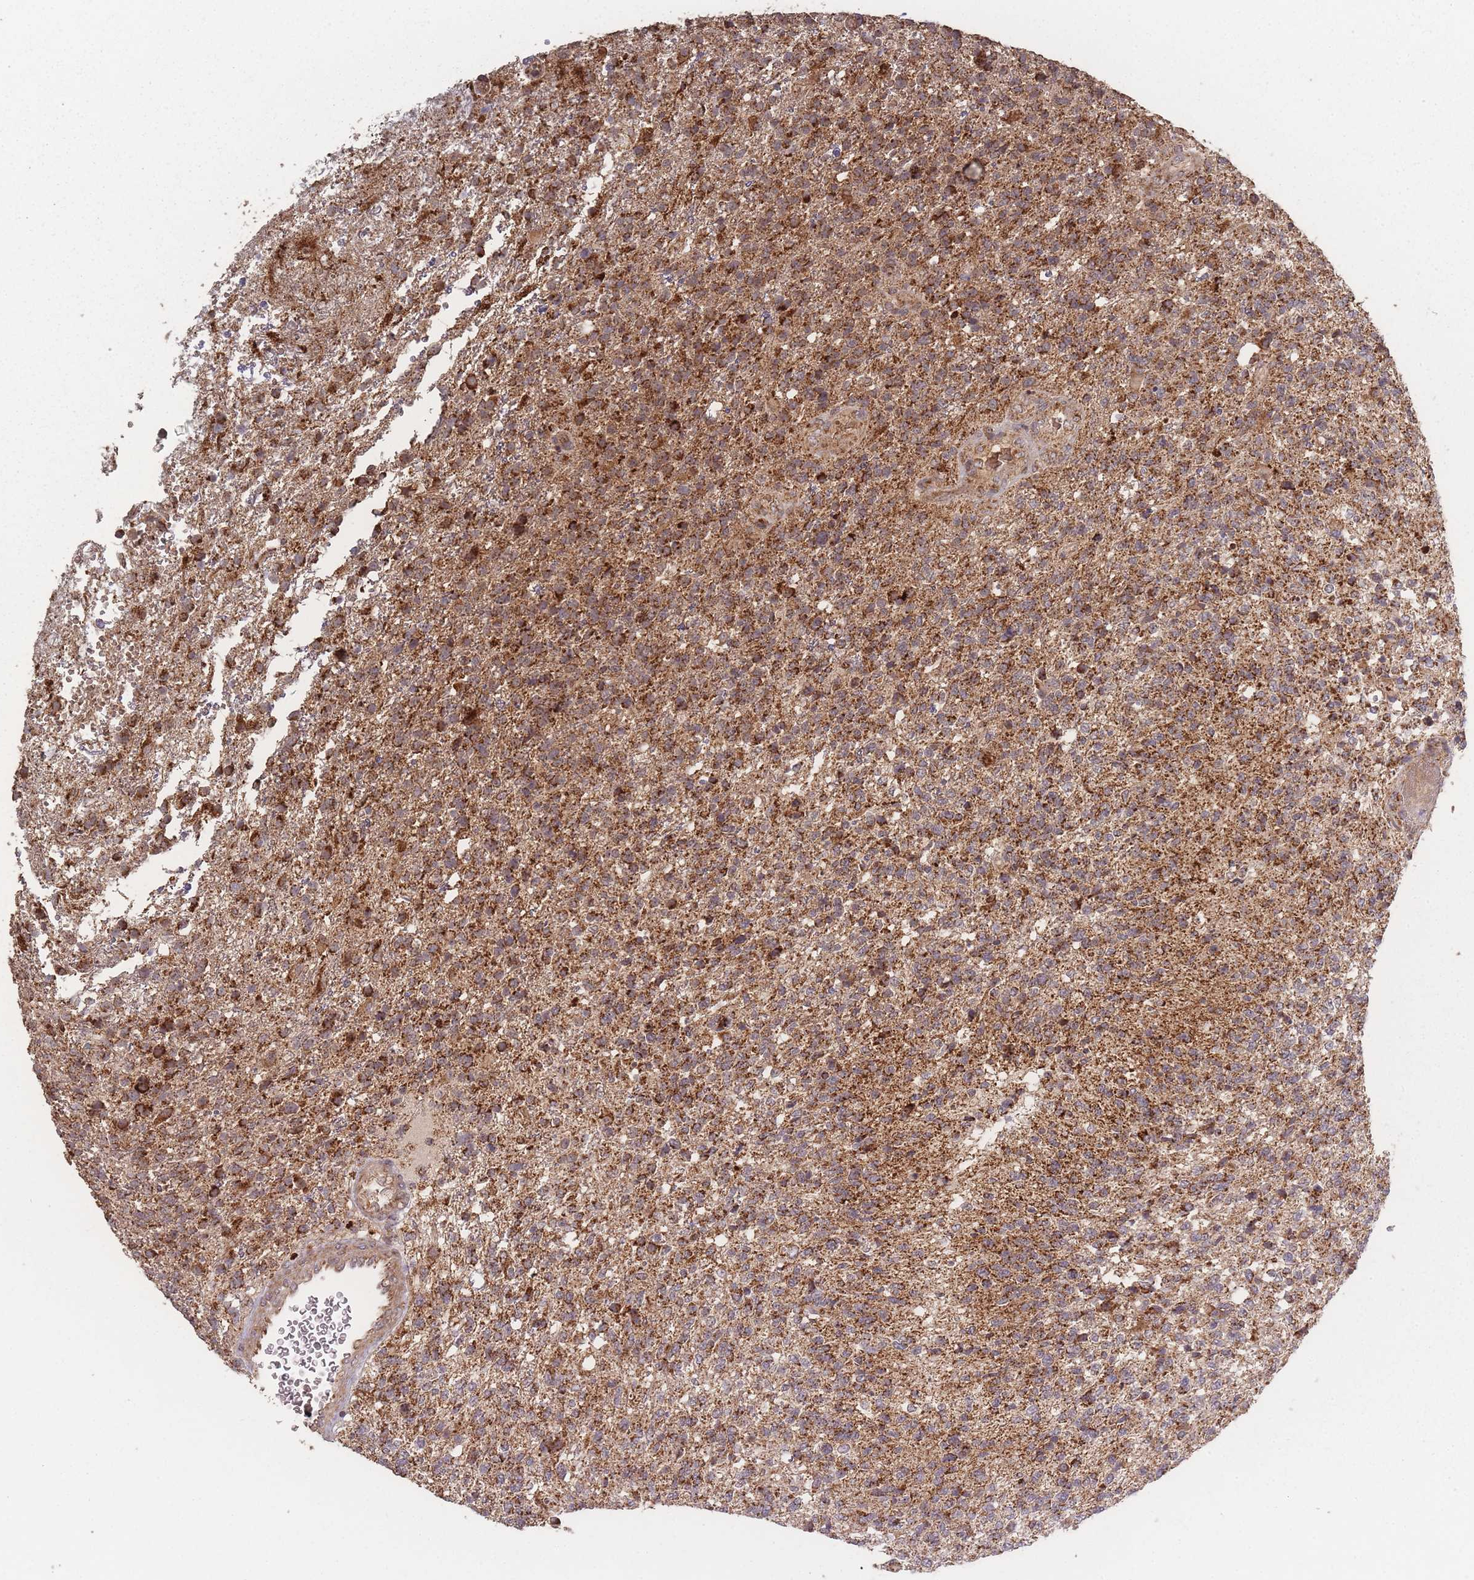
{"staining": {"intensity": "moderate", "quantity": ">75%", "location": "cytoplasmic/membranous"}, "tissue": "glioma", "cell_type": "Tumor cells", "image_type": "cancer", "snomed": [{"axis": "morphology", "description": "Glioma, malignant, High grade"}, {"axis": "topography", "description": "Brain"}], "caption": "High-magnification brightfield microscopy of malignant glioma (high-grade) stained with DAB (brown) and counterstained with hematoxylin (blue). tumor cells exhibit moderate cytoplasmic/membranous staining is identified in approximately>75% of cells.", "gene": "LYRM7", "patient": {"sex": "male", "age": 56}}